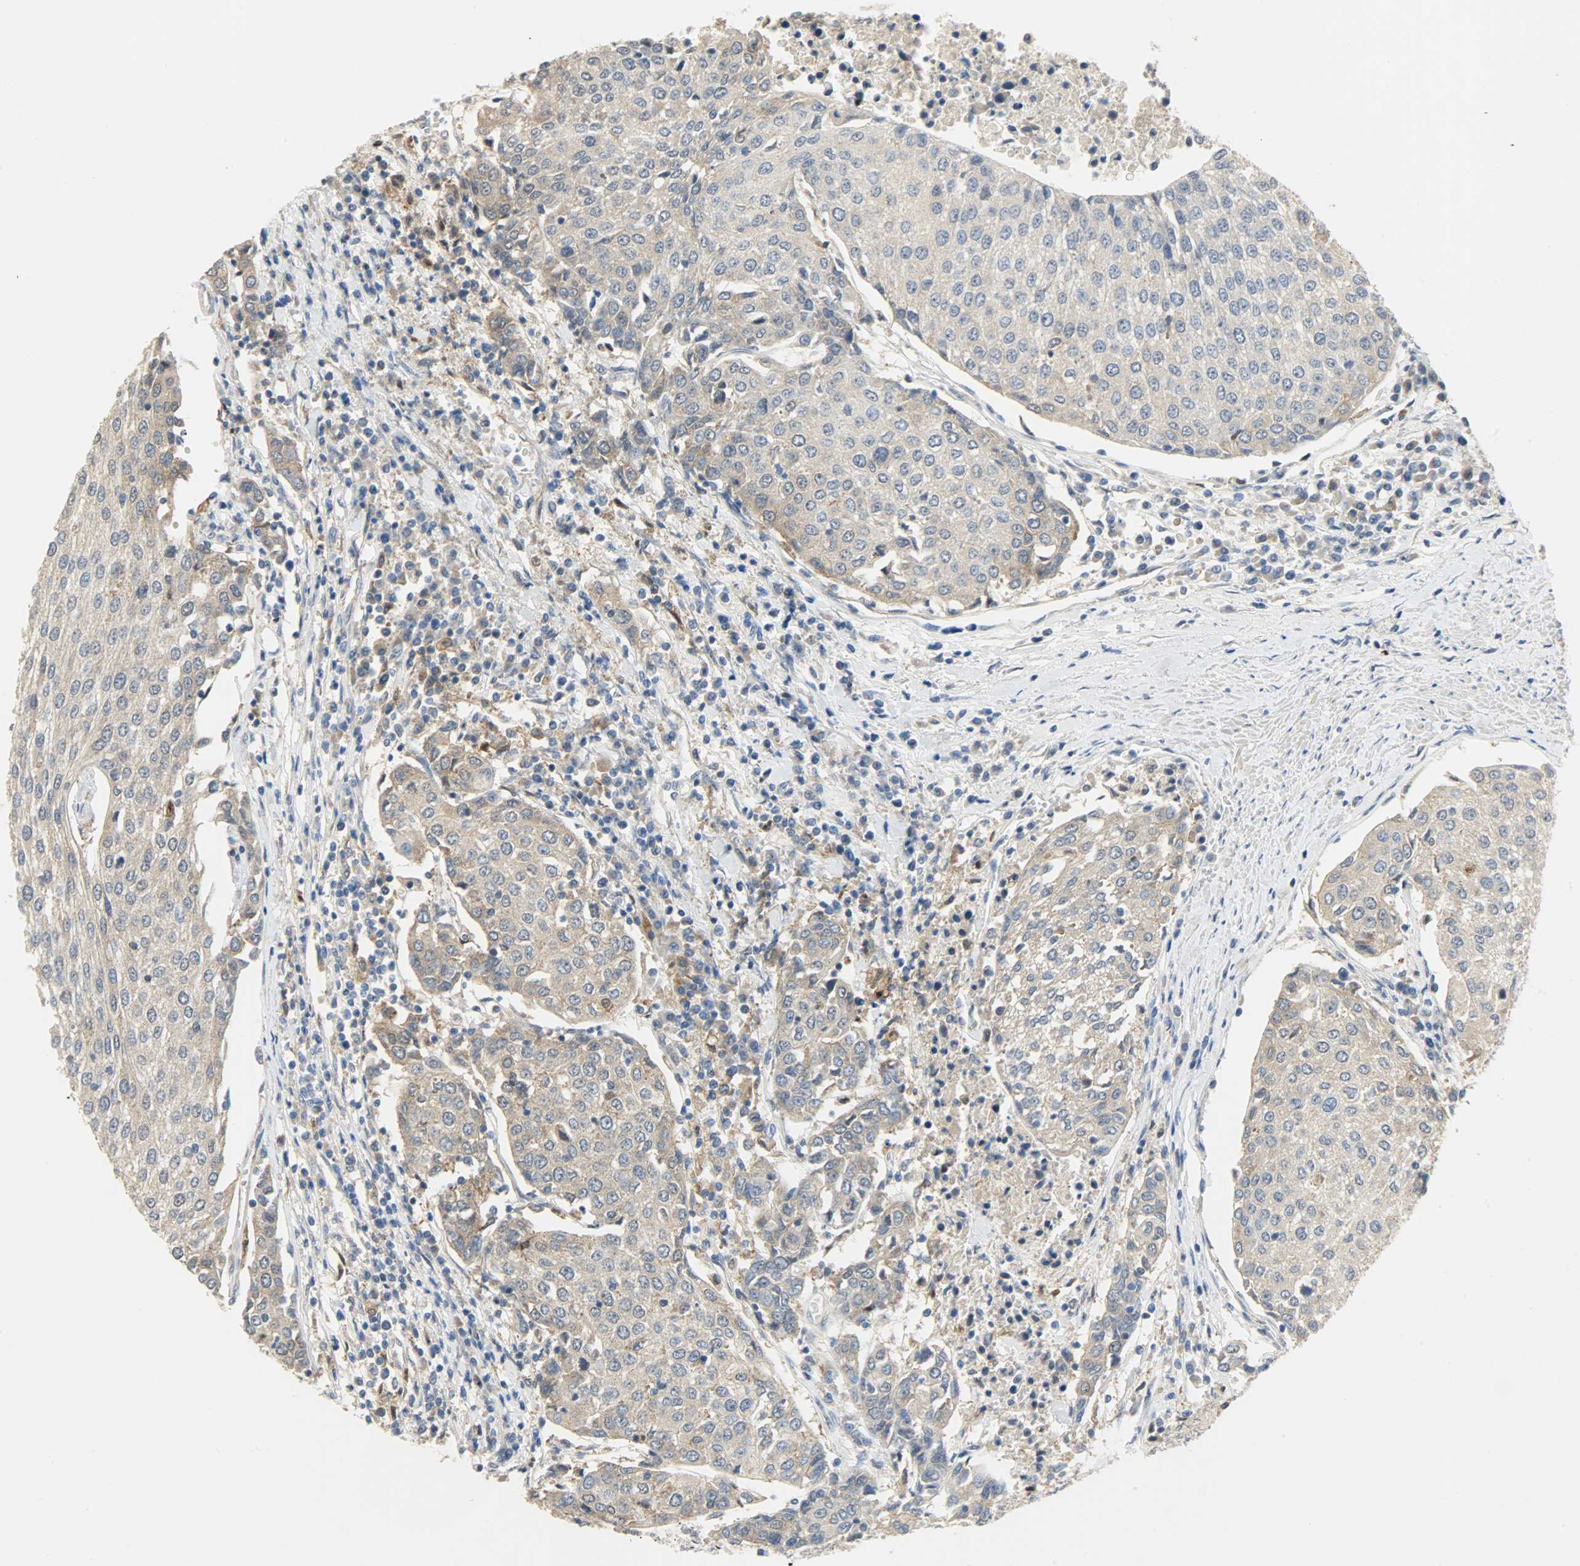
{"staining": {"intensity": "weak", "quantity": ">75%", "location": "cytoplasmic/membranous"}, "tissue": "urothelial cancer", "cell_type": "Tumor cells", "image_type": "cancer", "snomed": [{"axis": "morphology", "description": "Urothelial carcinoma, High grade"}, {"axis": "topography", "description": "Urinary bladder"}], "caption": "An immunohistochemistry micrograph of neoplastic tissue is shown. Protein staining in brown shows weak cytoplasmic/membranous positivity in high-grade urothelial carcinoma within tumor cells.", "gene": "TRIM21", "patient": {"sex": "female", "age": 85}}